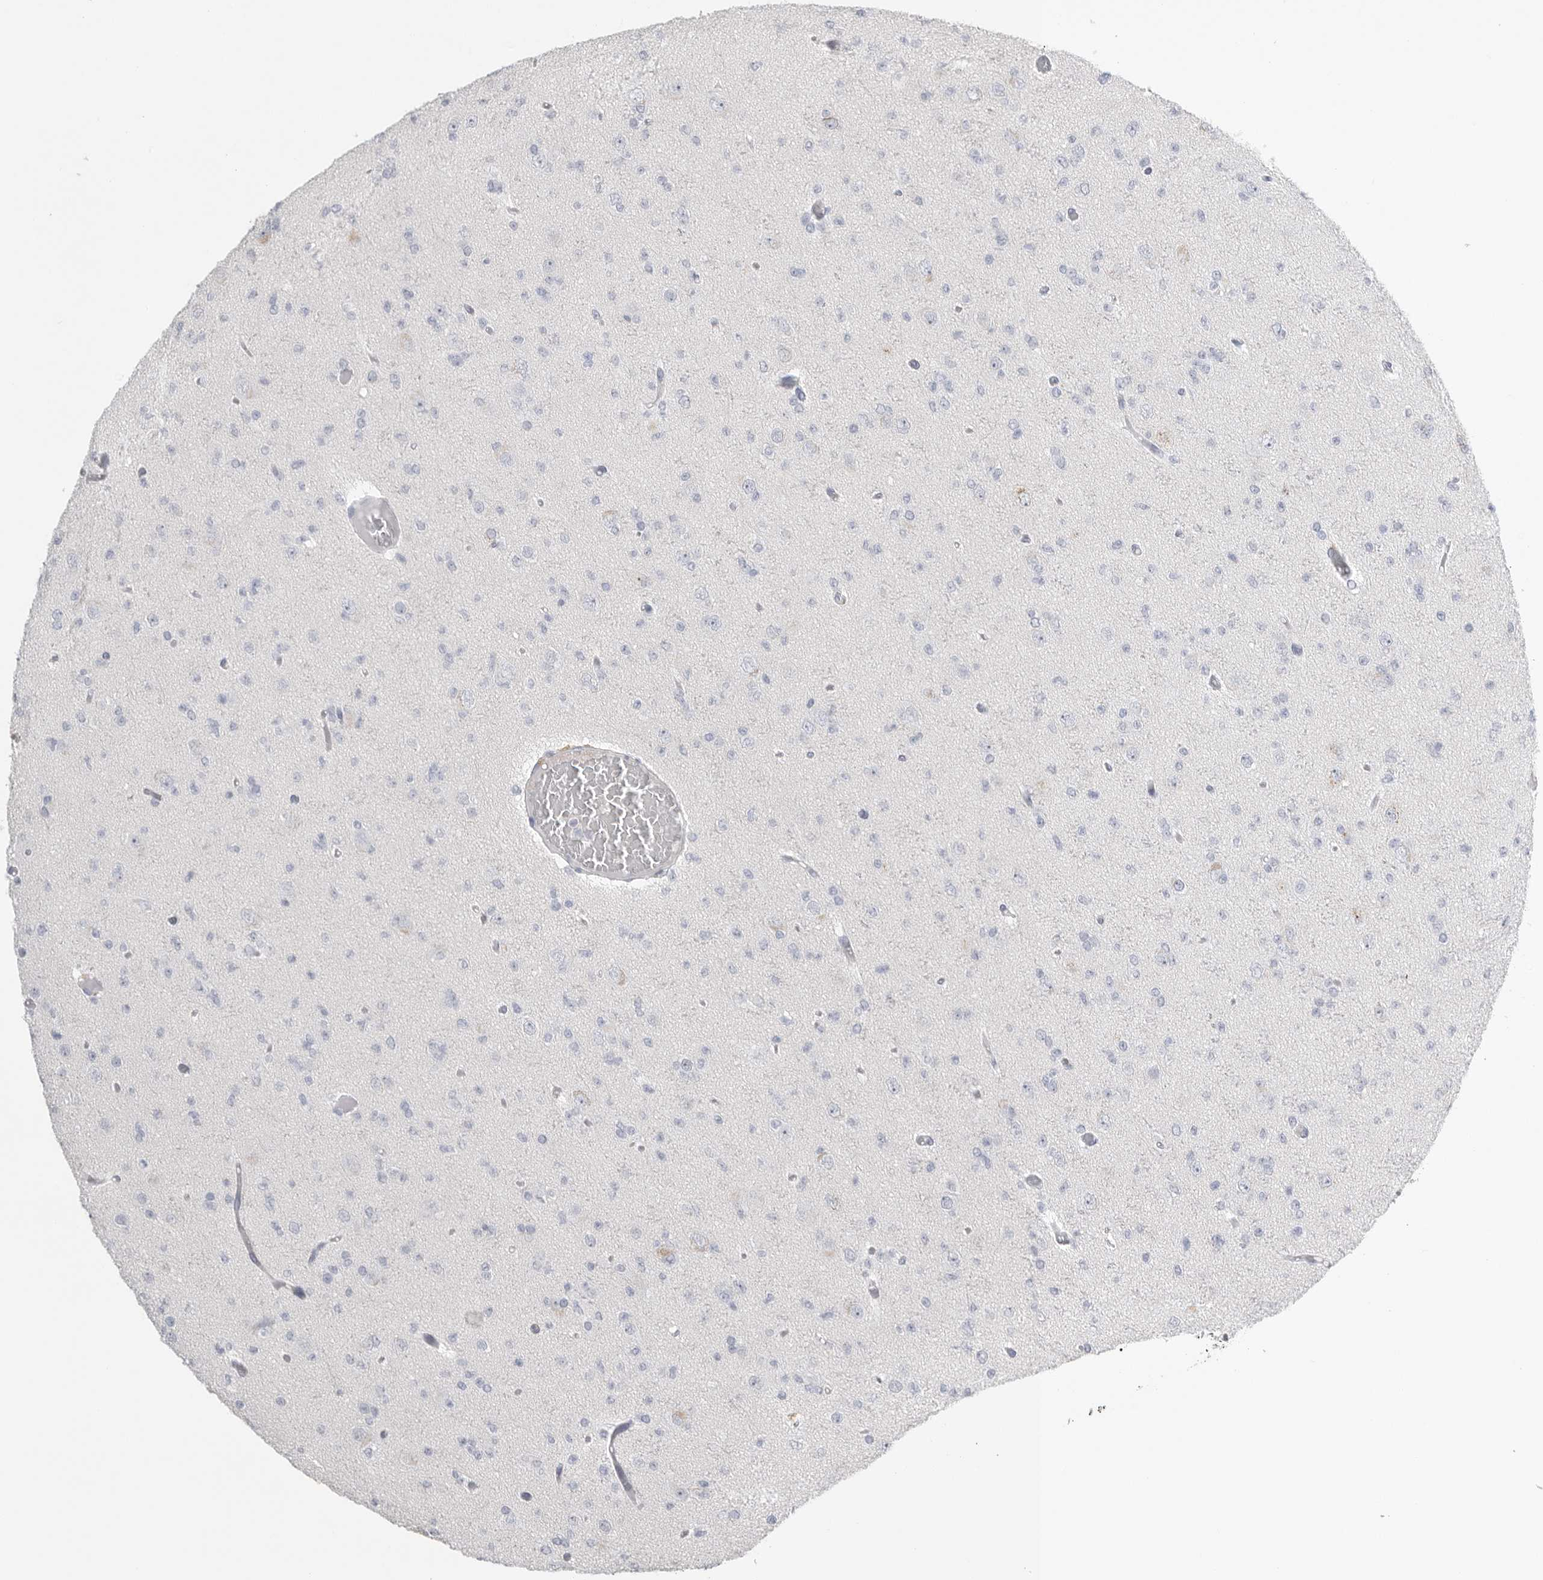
{"staining": {"intensity": "negative", "quantity": "none", "location": "none"}, "tissue": "glioma", "cell_type": "Tumor cells", "image_type": "cancer", "snomed": [{"axis": "morphology", "description": "Glioma, malignant, Low grade"}, {"axis": "topography", "description": "Brain"}], "caption": "IHC photomicrograph of neoplastic tissue: glioma stained with DAB (3,3'-diaminobenzidine) displays no significant protein staining in tumor cells.", "gene": "TIMP1", "patient": {"sex": "female", "age": 22}}